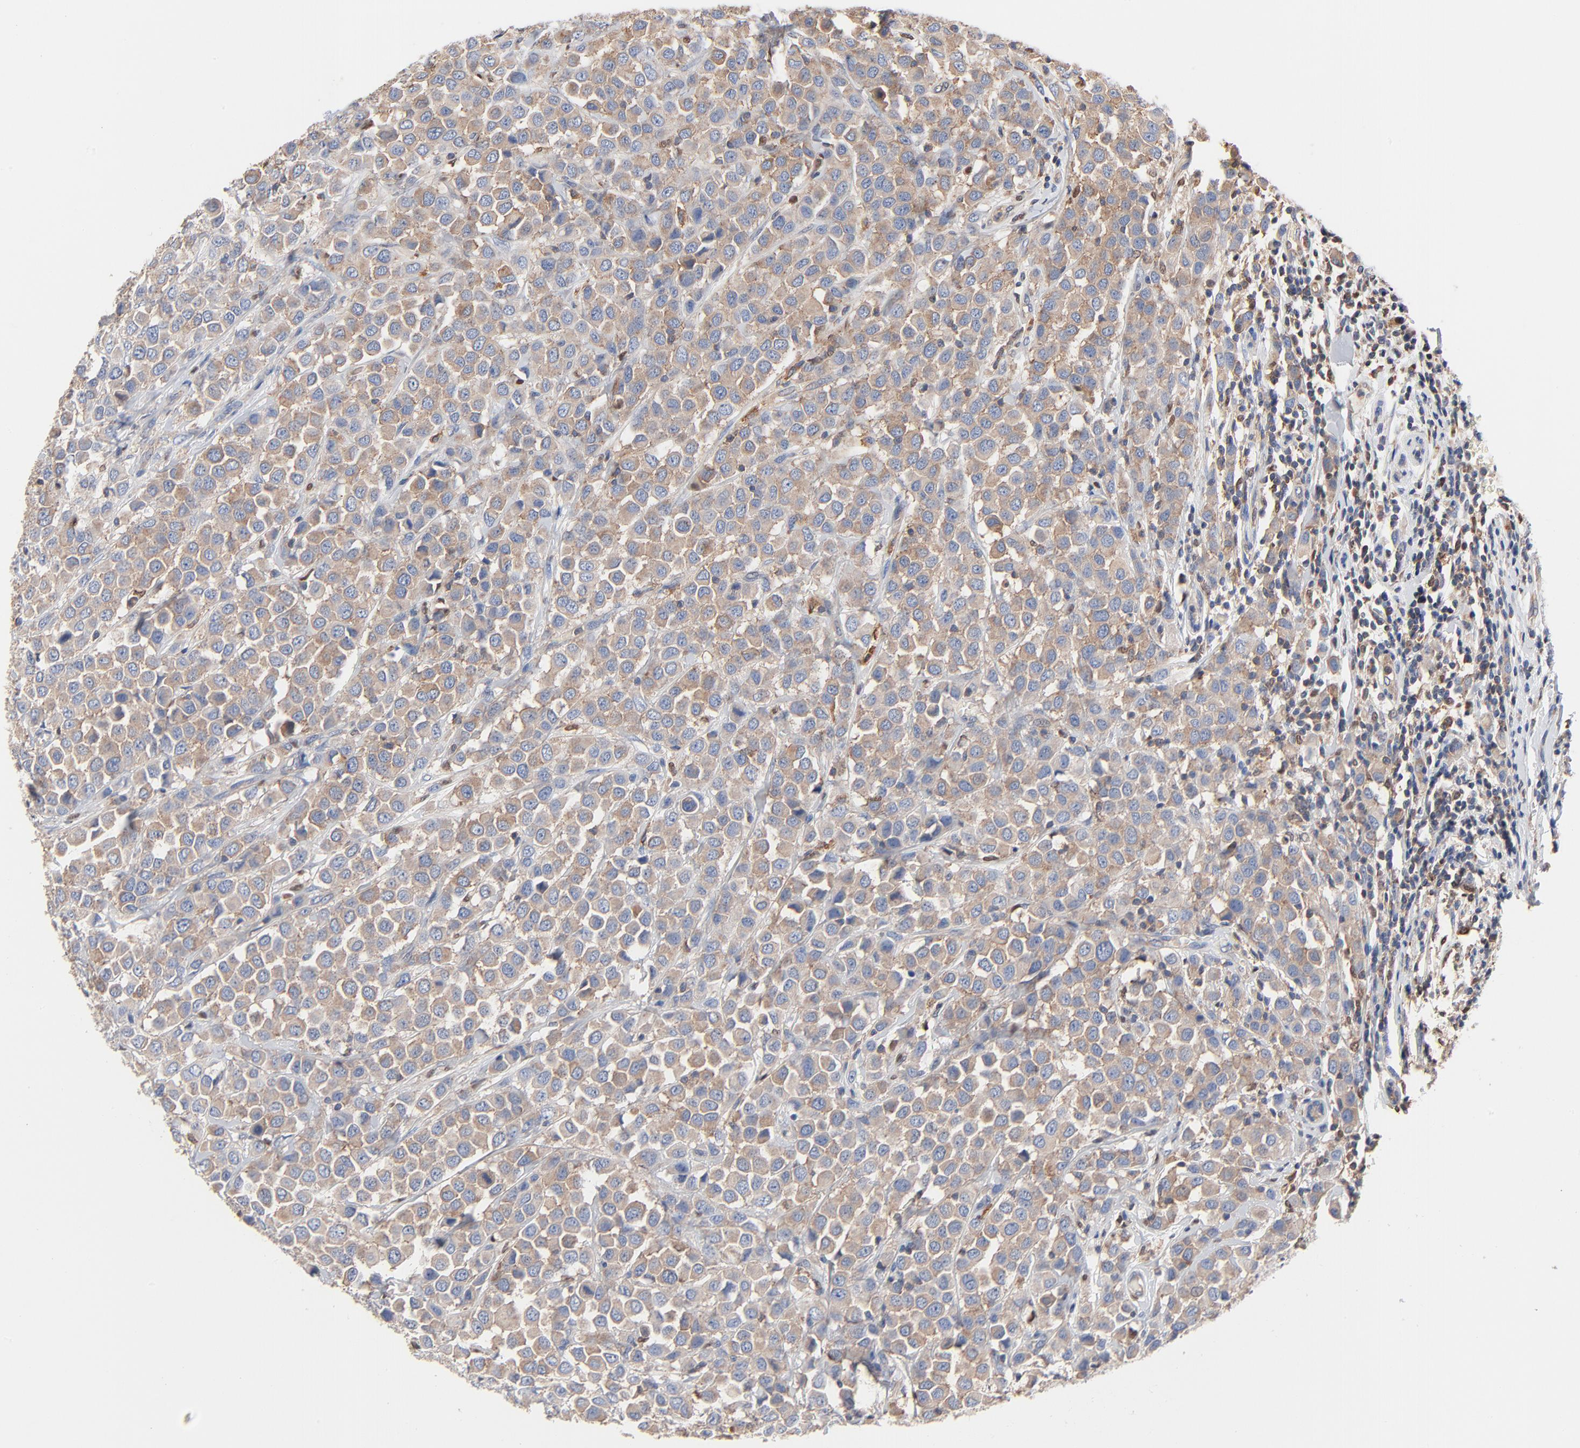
{"staining": {"intensity": "weak", "quantity": ">75%", "location": "cytoplasmic/membranous"}, "tissue": "breast cancer", "cell_type": "Tumor cells", "image_type": "cancer", "snomed": [{"axis": "morphology", "description": "Duct carcinoma"}, {"axis": "topography", "description": "Breast"}], "caption": "Breast cancer (intraductal carcinoma) stained with a brown dye reveals weak cytoplasmic/membranous positive positivity in about >75% of tumor cells.", "gene": "ARHGEF6", "patient": {"sex": "female", "age": 61}}